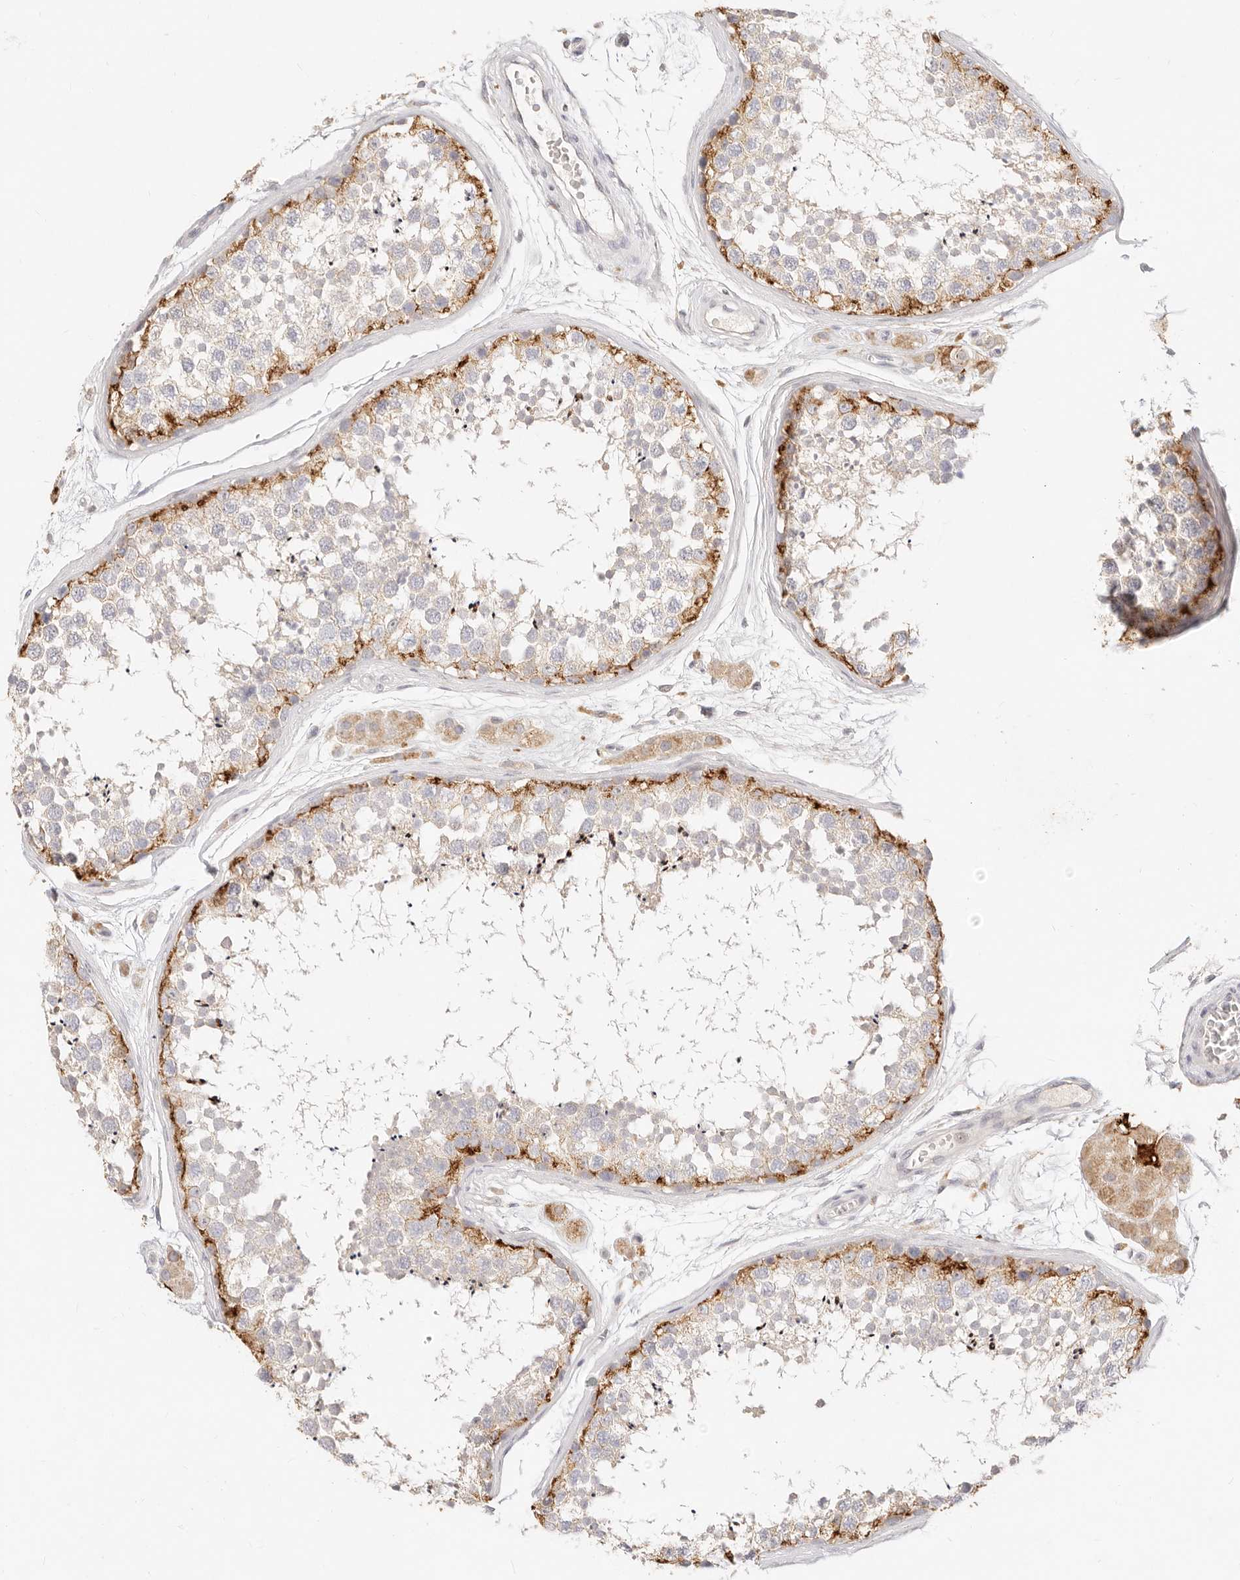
{"staining": {"intensity": "moderate", "quantity": "<25%", "location": "cytoplasmic/membranous"}, "tissue": "testis", "cell_type": "Cells in seminiferous ducts", "image_type": "normal", "snomed": [{"axis": "morphology", "description": "Normal tissue, NOS"}, {"axis": "topography", "description": "Testis"}], "caption": "A micrograph of testis stained for a protein shows moderate cytoplasmic/membranous brown staining in cells in seminiferous ducts. The staining was performed using DAB (3,3'-diaminobenzidine), with brown indicating positive protein expression. Nuclei are stained blue with hematoxylin.", "gene": "ACOX1", "patient": {"sex": "male", "age": 56}}